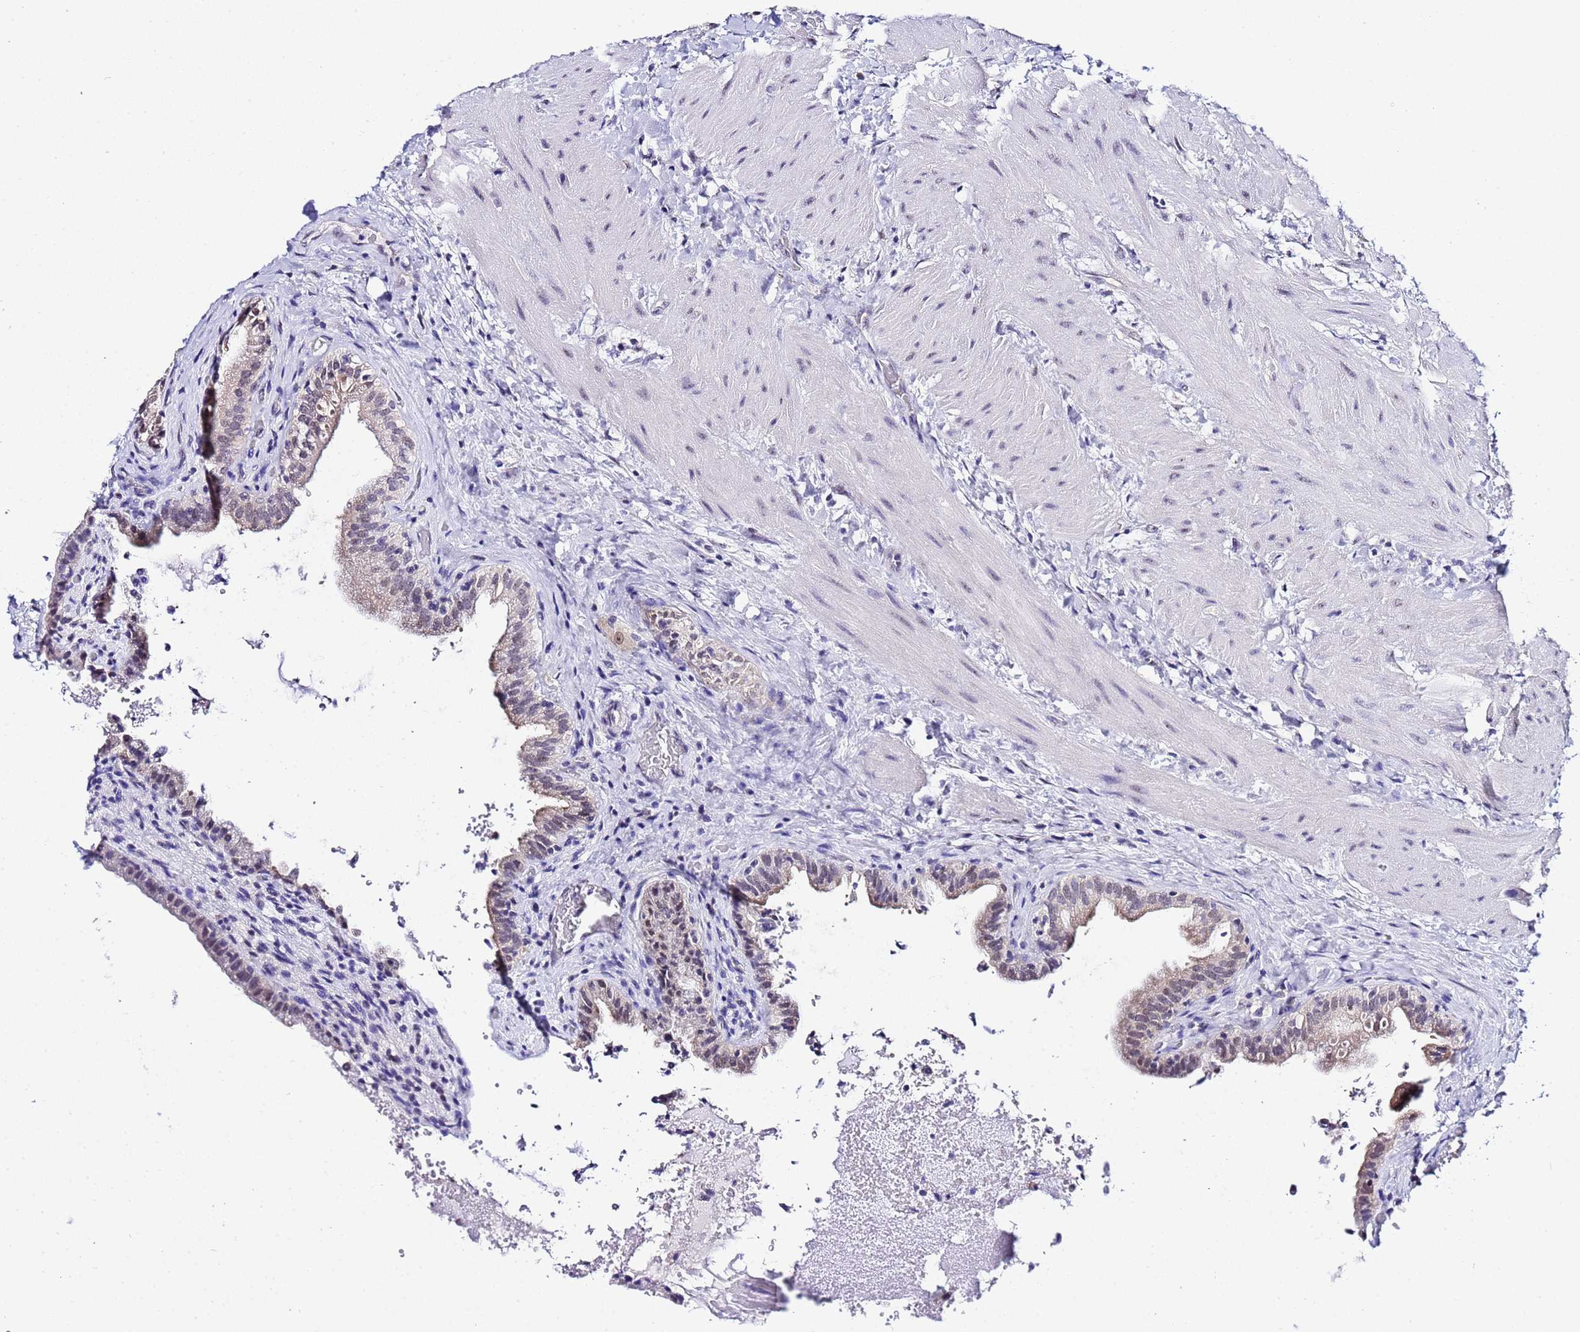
{"staining": {"intensity": "weak", "quantity": "25%-75%", "location": "cytoplasmic/membranous,nuclear"}, "tissue": "gallbladder", "cell_type": "Glandular cells", "image_type": "normal", "snomed": [{"axis": "morphology", "description": "Normal tissue, NOS"}, {"axis": "topography", "description": "Gallbladder"}], "caption": "Immunohistochemistry (IHC) (DAB) staining of benign gallbladder exhibits weak cytoplasmic/membranous,nuclear protein expression in approximately 25%-75% of glandular cells.", "gene": "ACTL6B", "patient": {"sex": "male", "age": 24}}